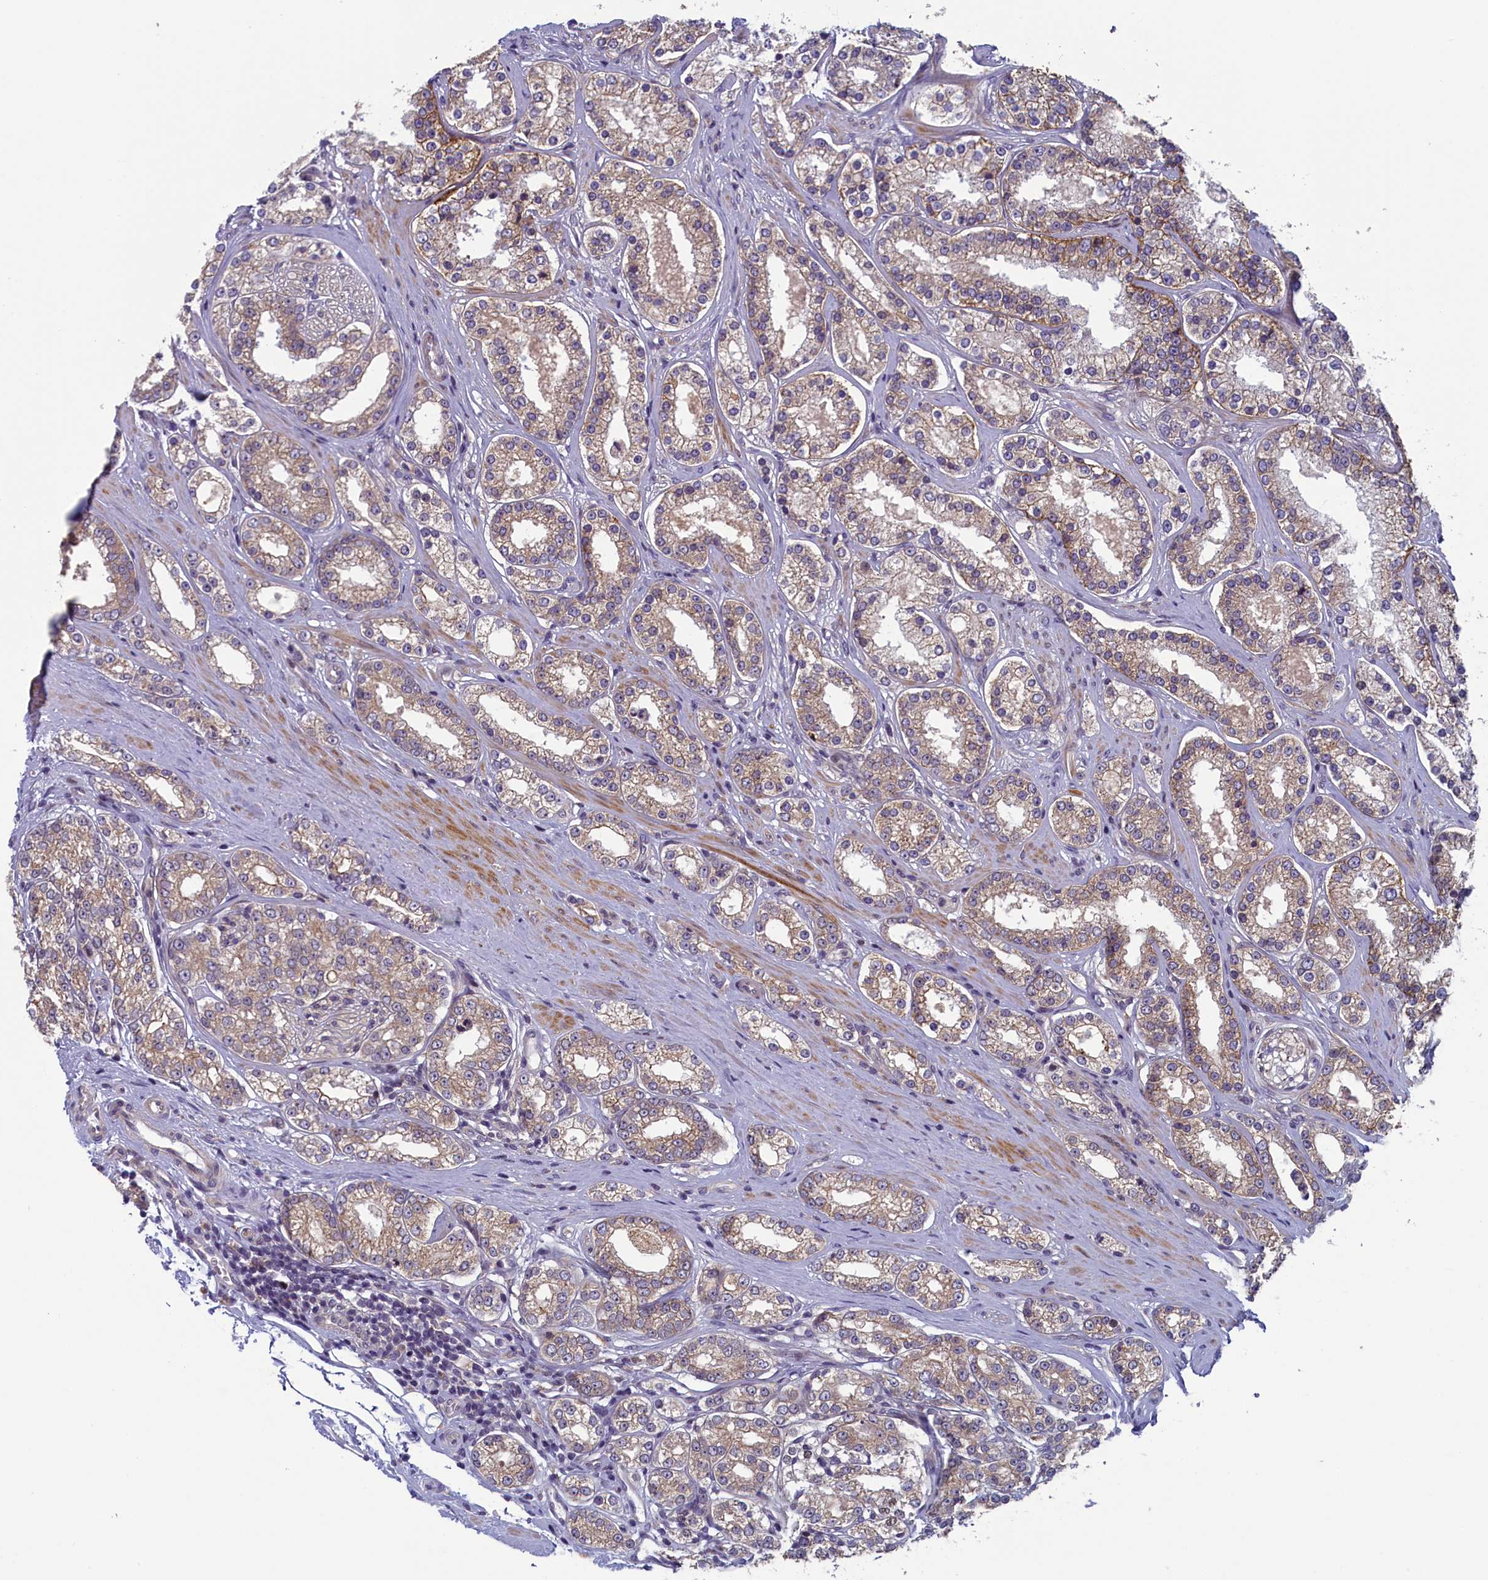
{"staining": {"intensity": "weak", "quantity": "25%-75%", "location": "cytoplasmic/membranous"}, "tissue": "prostate cancer", "cell_type": "Tumor cells", "image_type": "cancer", "snomed": [{"axis": "morphology", "description": "Normal tissue, NOS"}, {"axis": "morphology", "description": "Adenocarcinoma, High grade"}, {"axis": "topography", "description": "Prostate"}], "caption": "Brown immunohistochemical staining in adenocarcinoma (high-grade) (prostate) shows weak cytoplasmic/membranous staining in about 25%-75% of tumor cells. Using DAB (brown) and hematoxylin (blue) stains, captured at high magnification using brightfield microscopy.", "gene": "ANKRD39", "patient": {"sex": "male", "age": 83}}